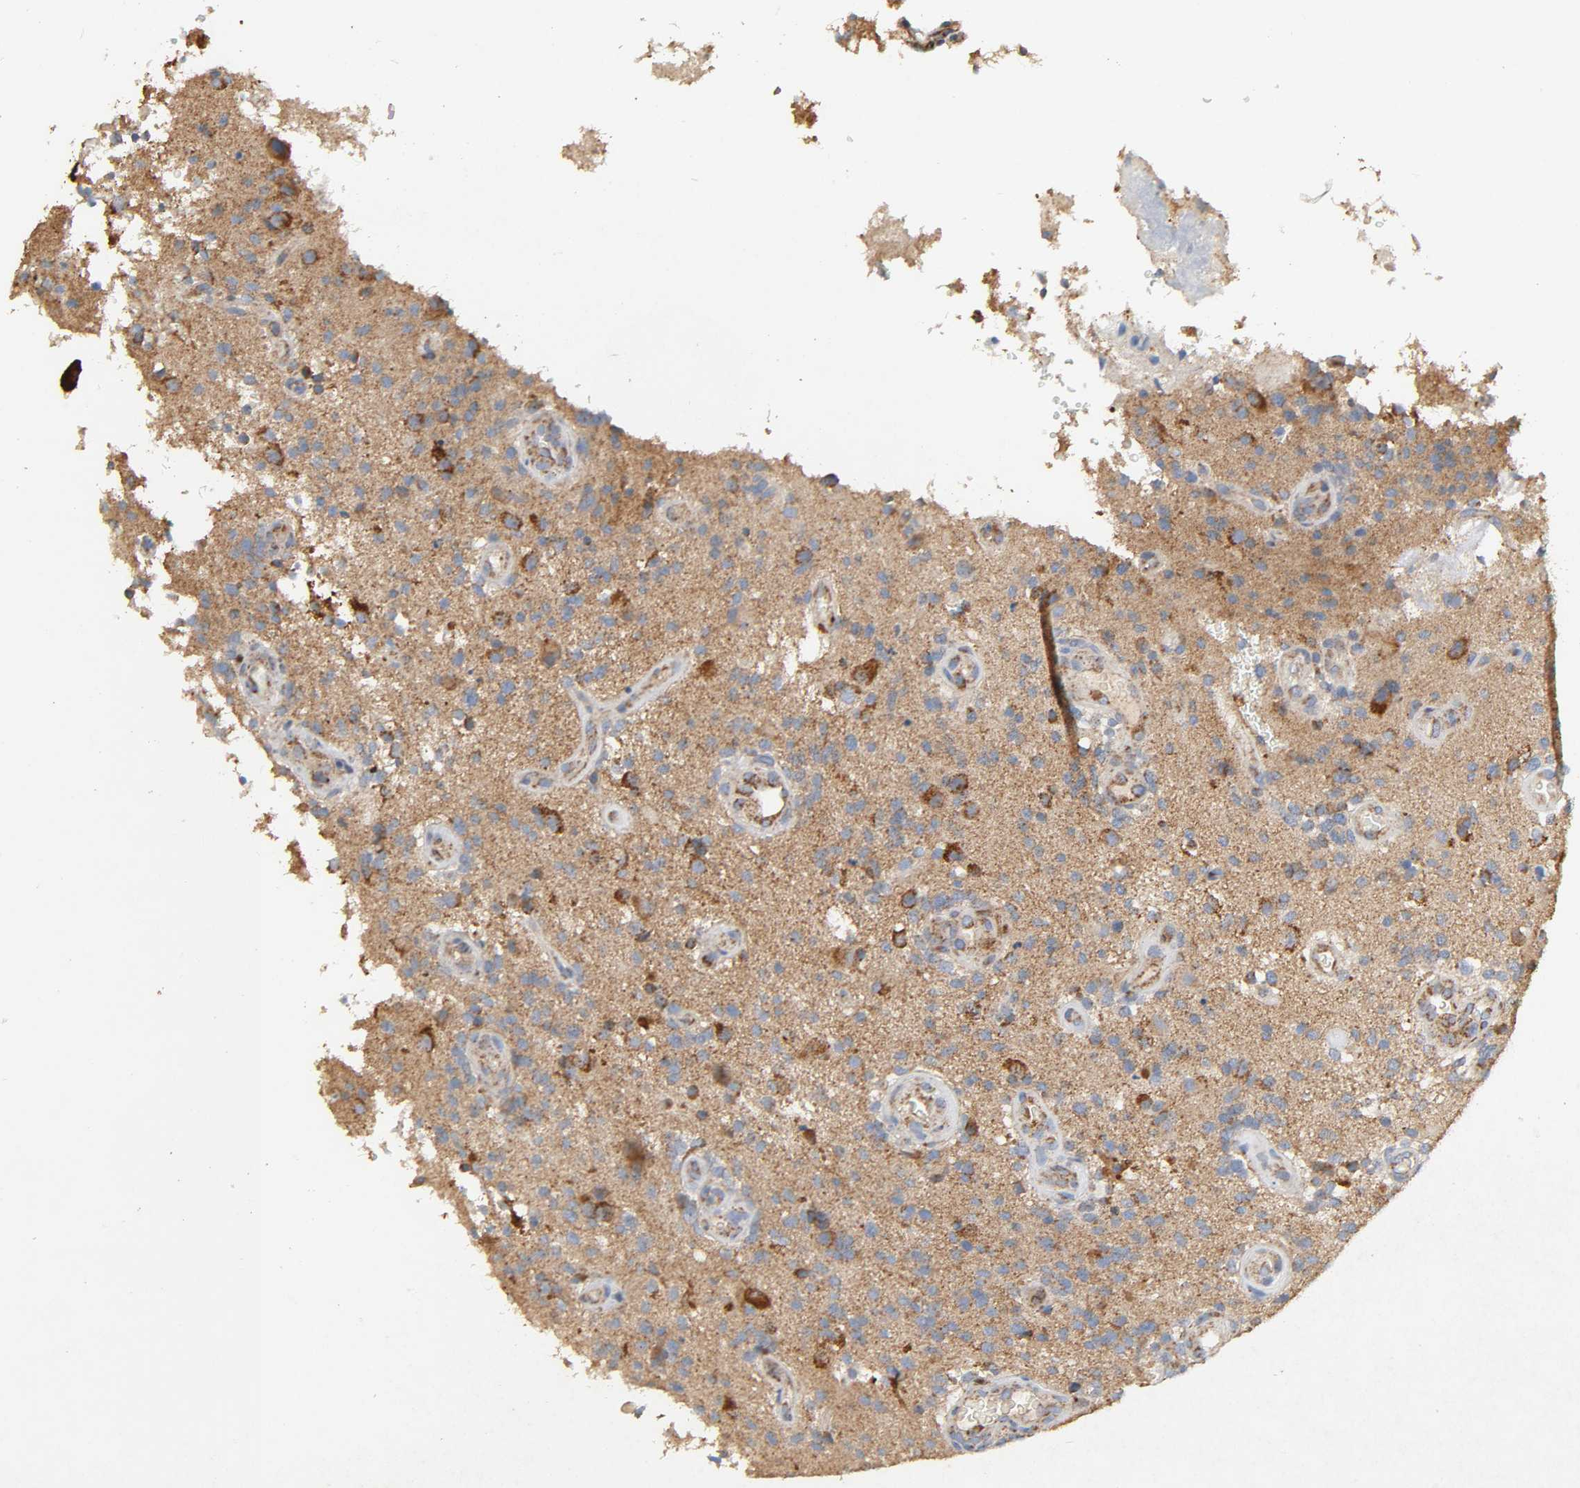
{"staining": {"intensity": "strong", "quantity": "25%-75%", "location": "cytoplasmic/membranous"}, "tissue": "glioma", "cell_type": "Tumor cells", "image_type": "cancer", "snomed": [{"axis": "morphology", "description": "Normal tissue, NOS"}, {"axis": "morphology", "description": "Glioma, malignant, High grade"}, {"axis": "topography", "description": "Cerebral cortex"}], "caption": "Approximately 25%-75% of tumor cells in human glioma demonstrate strong cytoplasmic/membranous protein staining as visualized by brown immunohistochemical staining.", "gene": "NDUFS3", "patient": {"sex": "male", "age": 75}}